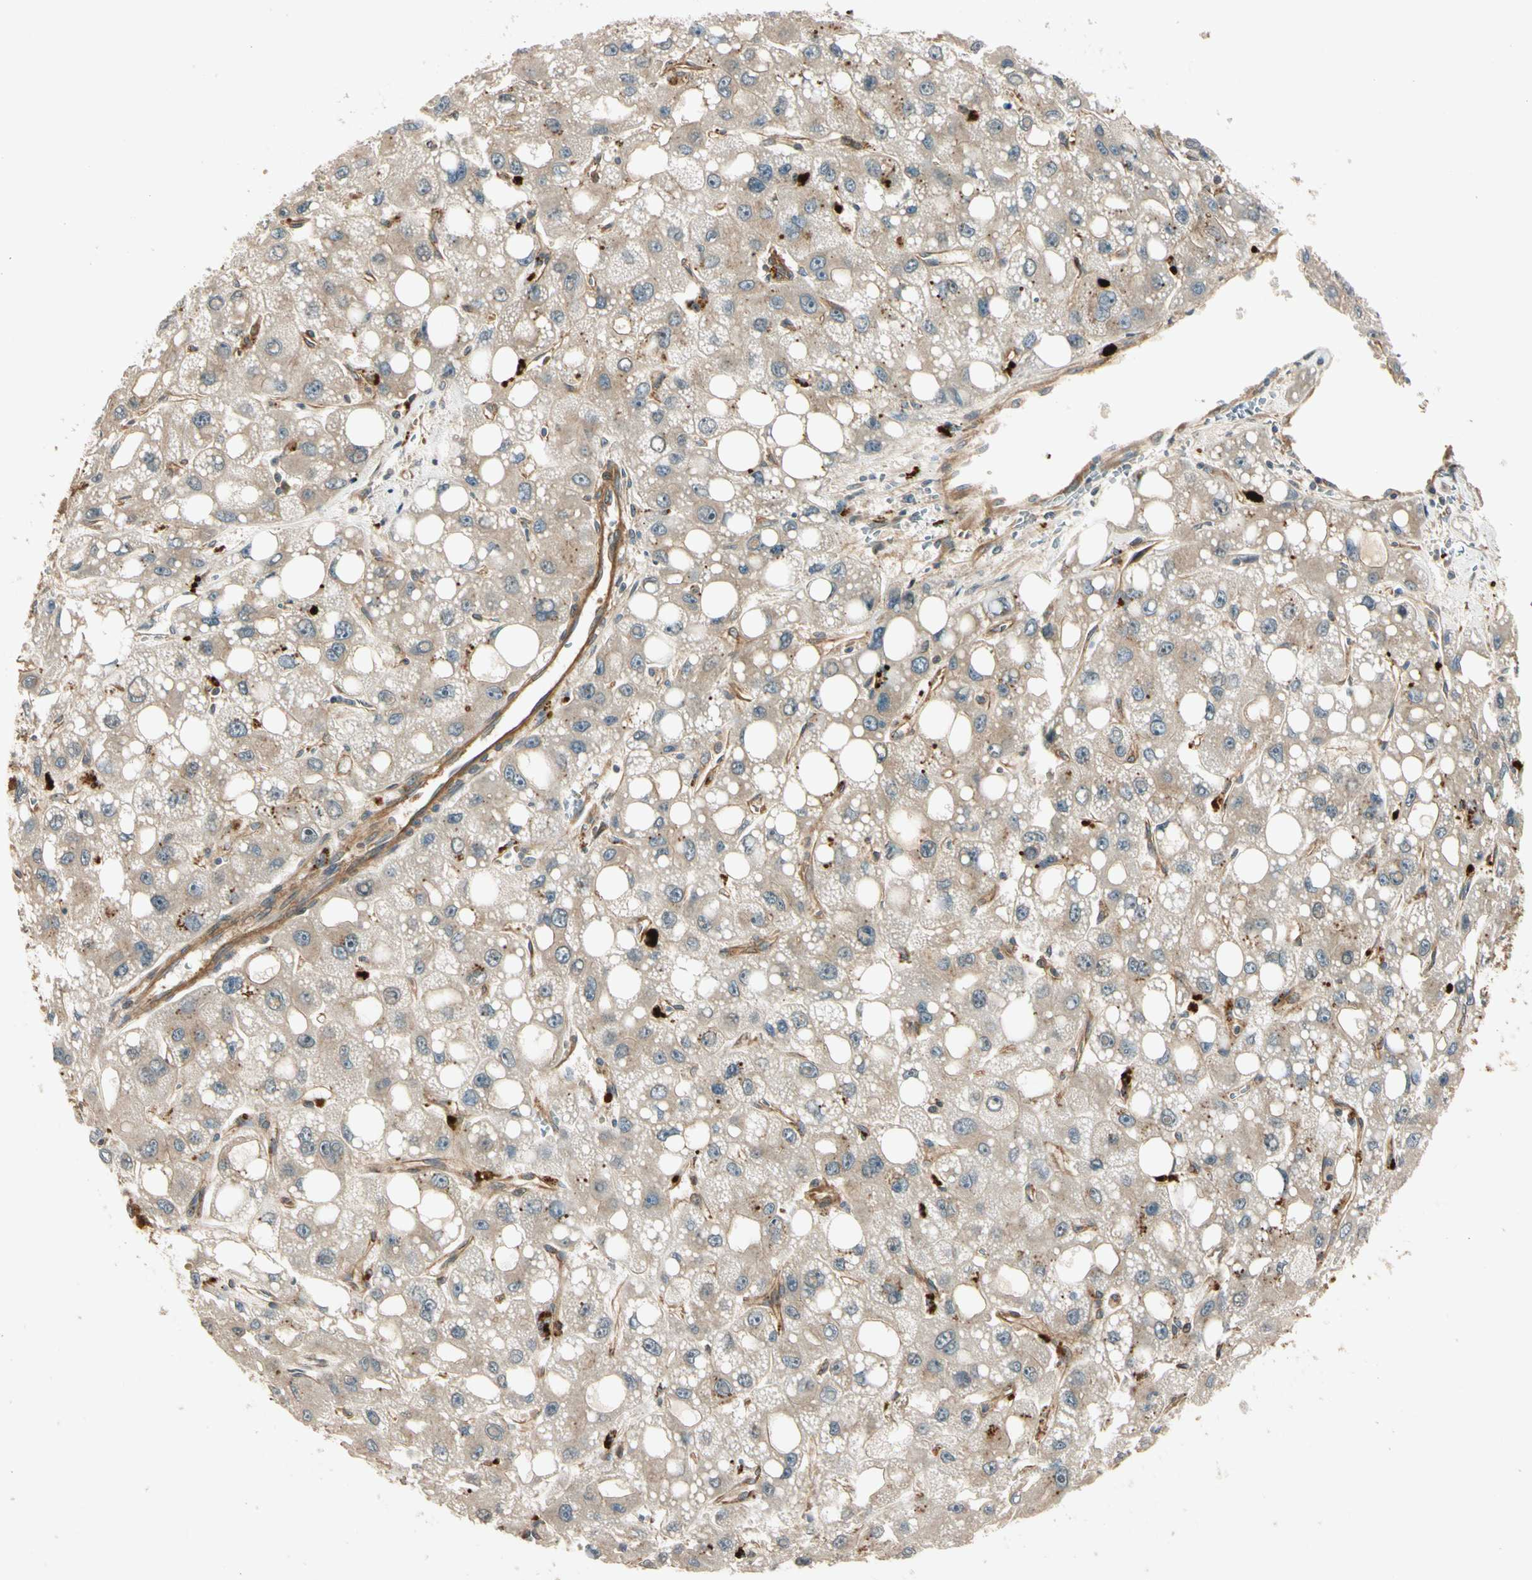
{"staining": {"intensity": "weak", "quantity": ">75%", "location": "cytoplasmic/membranous"}, "tissue": "liver cancer", "cell_type": "Tumor cells", "image_type": "cancer", "snomed": [{"axis": "morphology", "description": "Carcinoma, Hepatocellular, NOS"}, {"axis": "topography", "description": "Liver"}], "caption": "Immunohistochemistry of liver cancer demonstrates low levels of weak cytoplasmic/membranous expression in about >75% of tumor cells. (brown staining indicates protein expression, while blue staining denotes nuclei).", "gene": "ROCK2", "patient": {"sex": "male", "age": 55}}